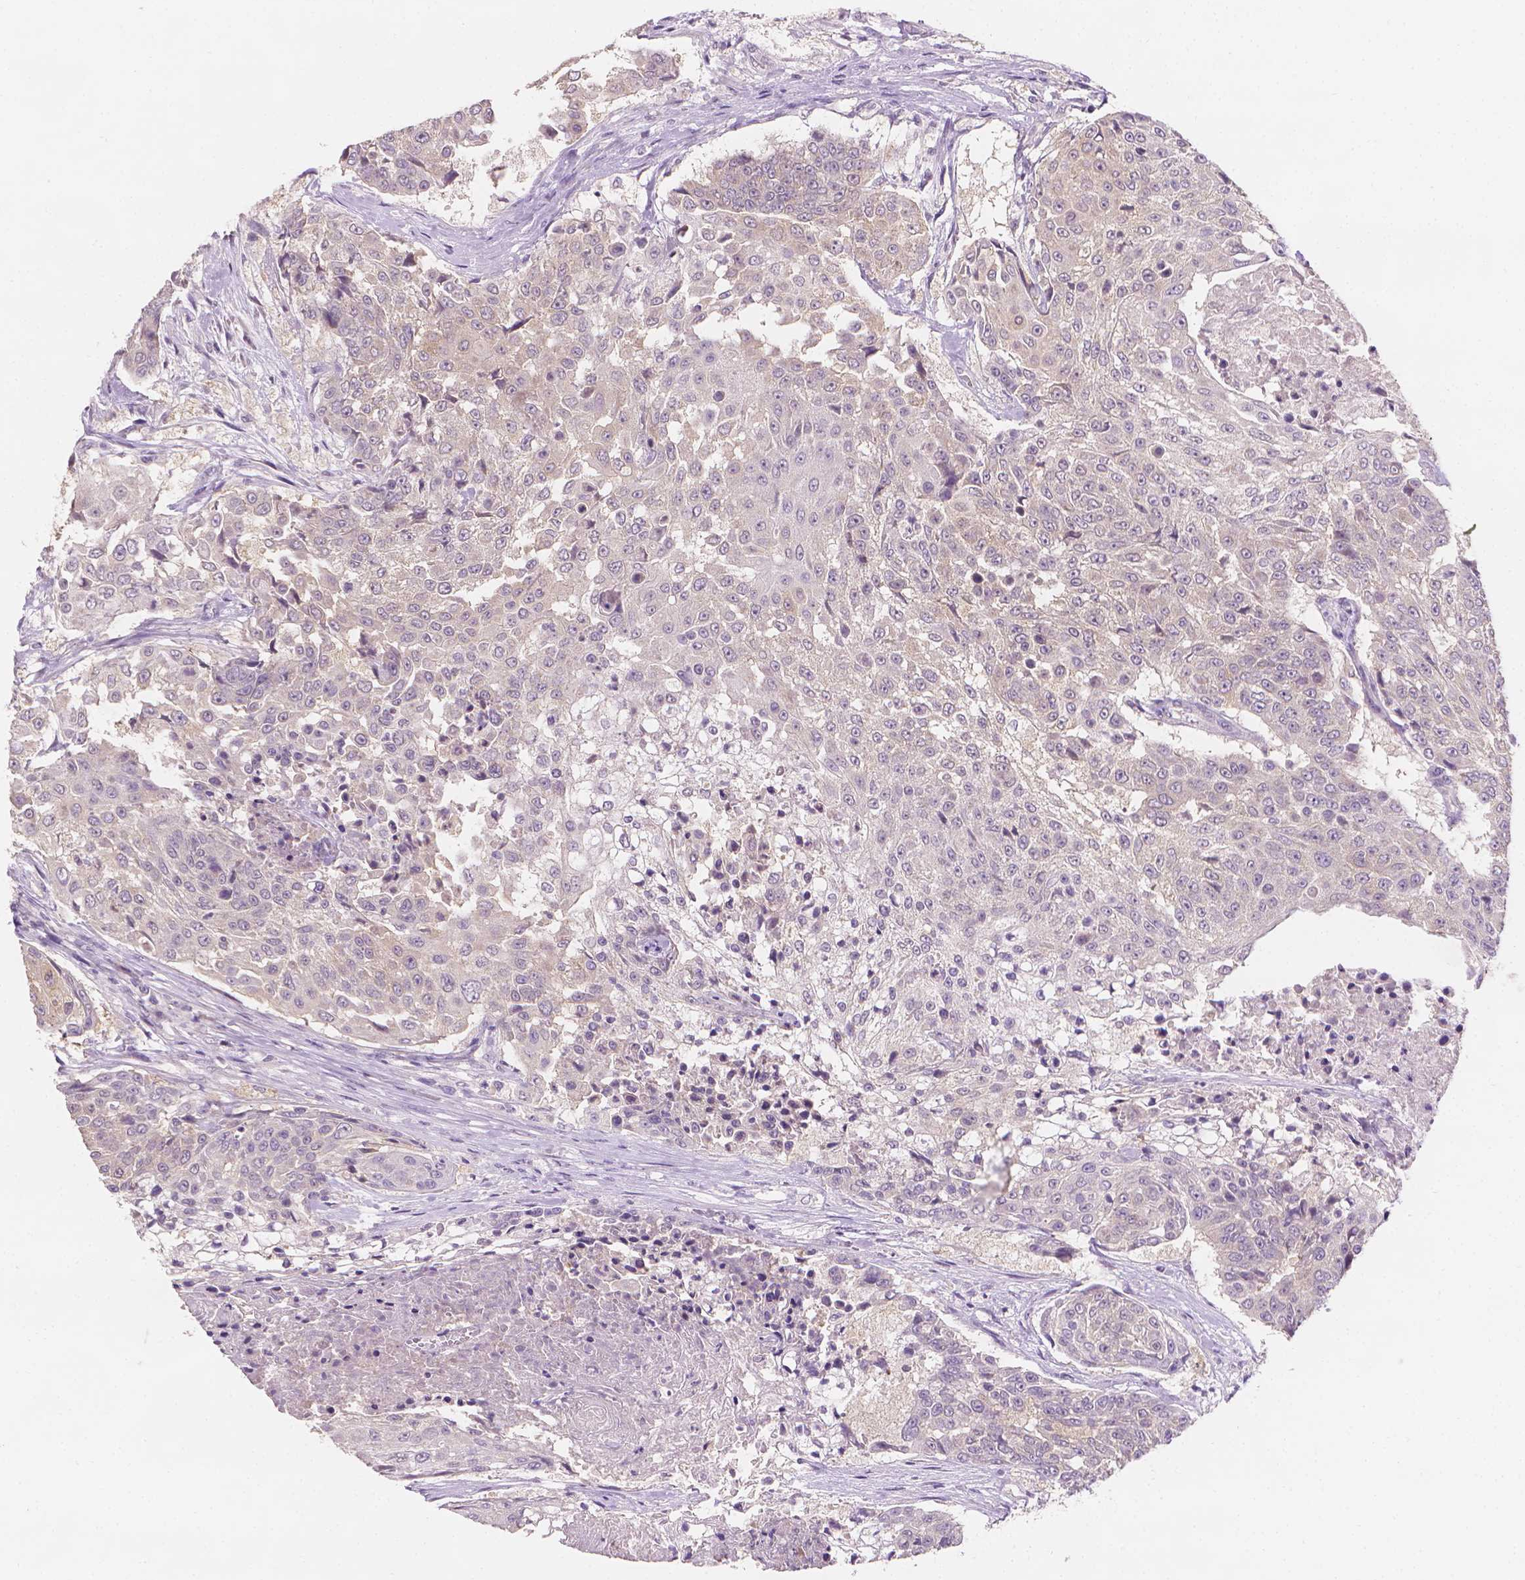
{"staining": {"intensity": "negative", "quantity": "none", "location": "none"}, "tissue": "urothelial cancer", "cell_type": "Tumor cells", "image_type": "cancer", "snomed": [{"axis": "morphology", "description": "Urothelial carcinoma, High grade"}, {"axis": "topography", "description": "Urinary bladder"}], "caption": "High magnification brightfield microscopy of urothelial carcinoma (high-grade) stained with DAB (brown) and counterstained with hematoxylin (blue): tumor cells show no significant staining. (DAB (3,3'-diaminobenzidine) immunohistochemistry visualized using brightfield microscopy, high magnification).", "gene": "FASN", "patient": {"sex": "female", "age": 63}}